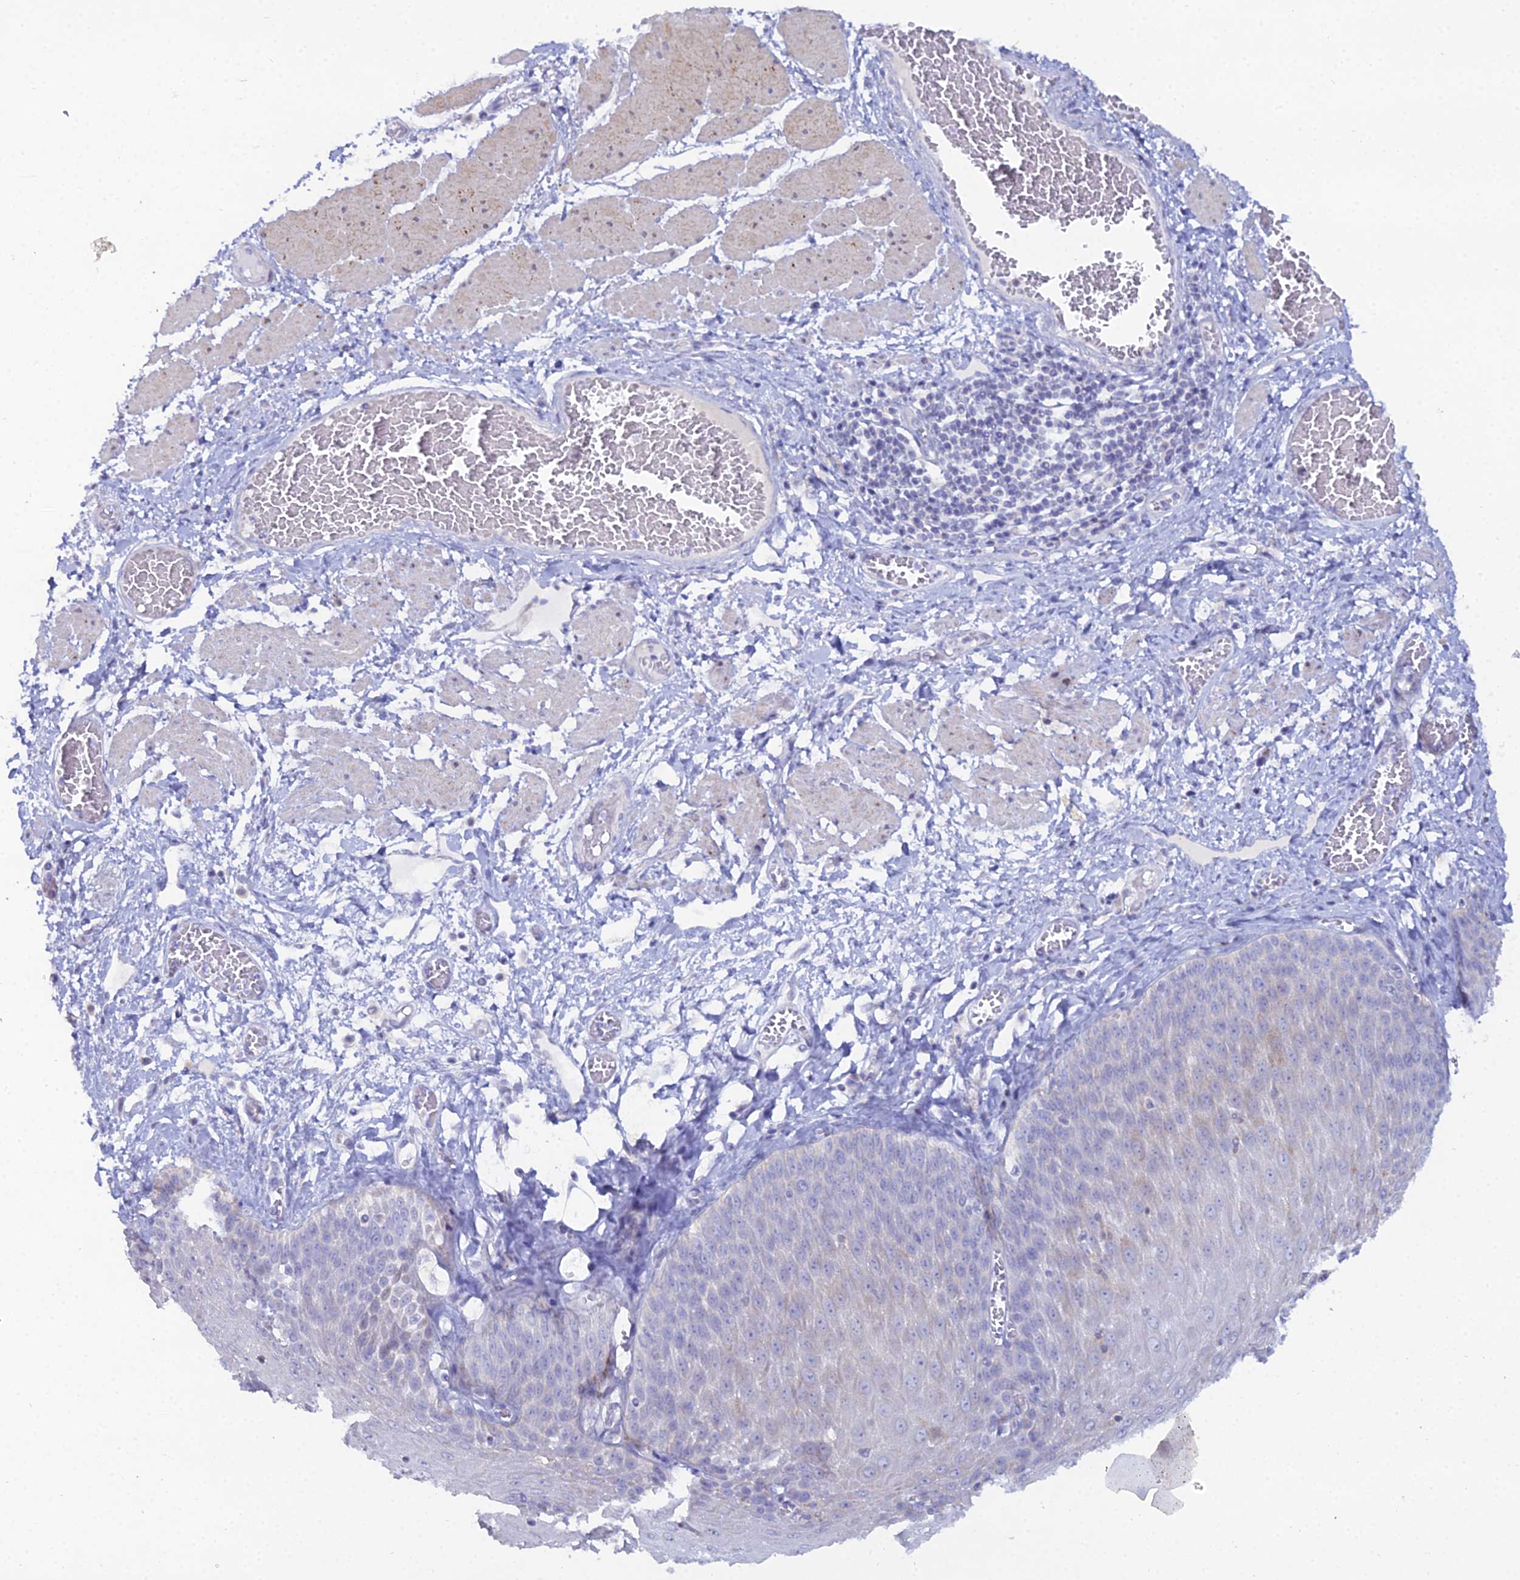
{"staining": {"intensity": "negative", "quantity": "none", "location": "none"}, "tissue": "esophagus", "cell_type": "Squamous epithelial cells", "image_type": "normal", "snomed": [{"axis": "morphology", "description": "Normal tissue, NOS"}, {"axis": "topography", "description": "Esophagus"}], "caption": "The image displays no significant staining in squamous epithelial cells of esophagus.", "gene": "DHX34", "patient": {"sex": "male", "age": 60}}